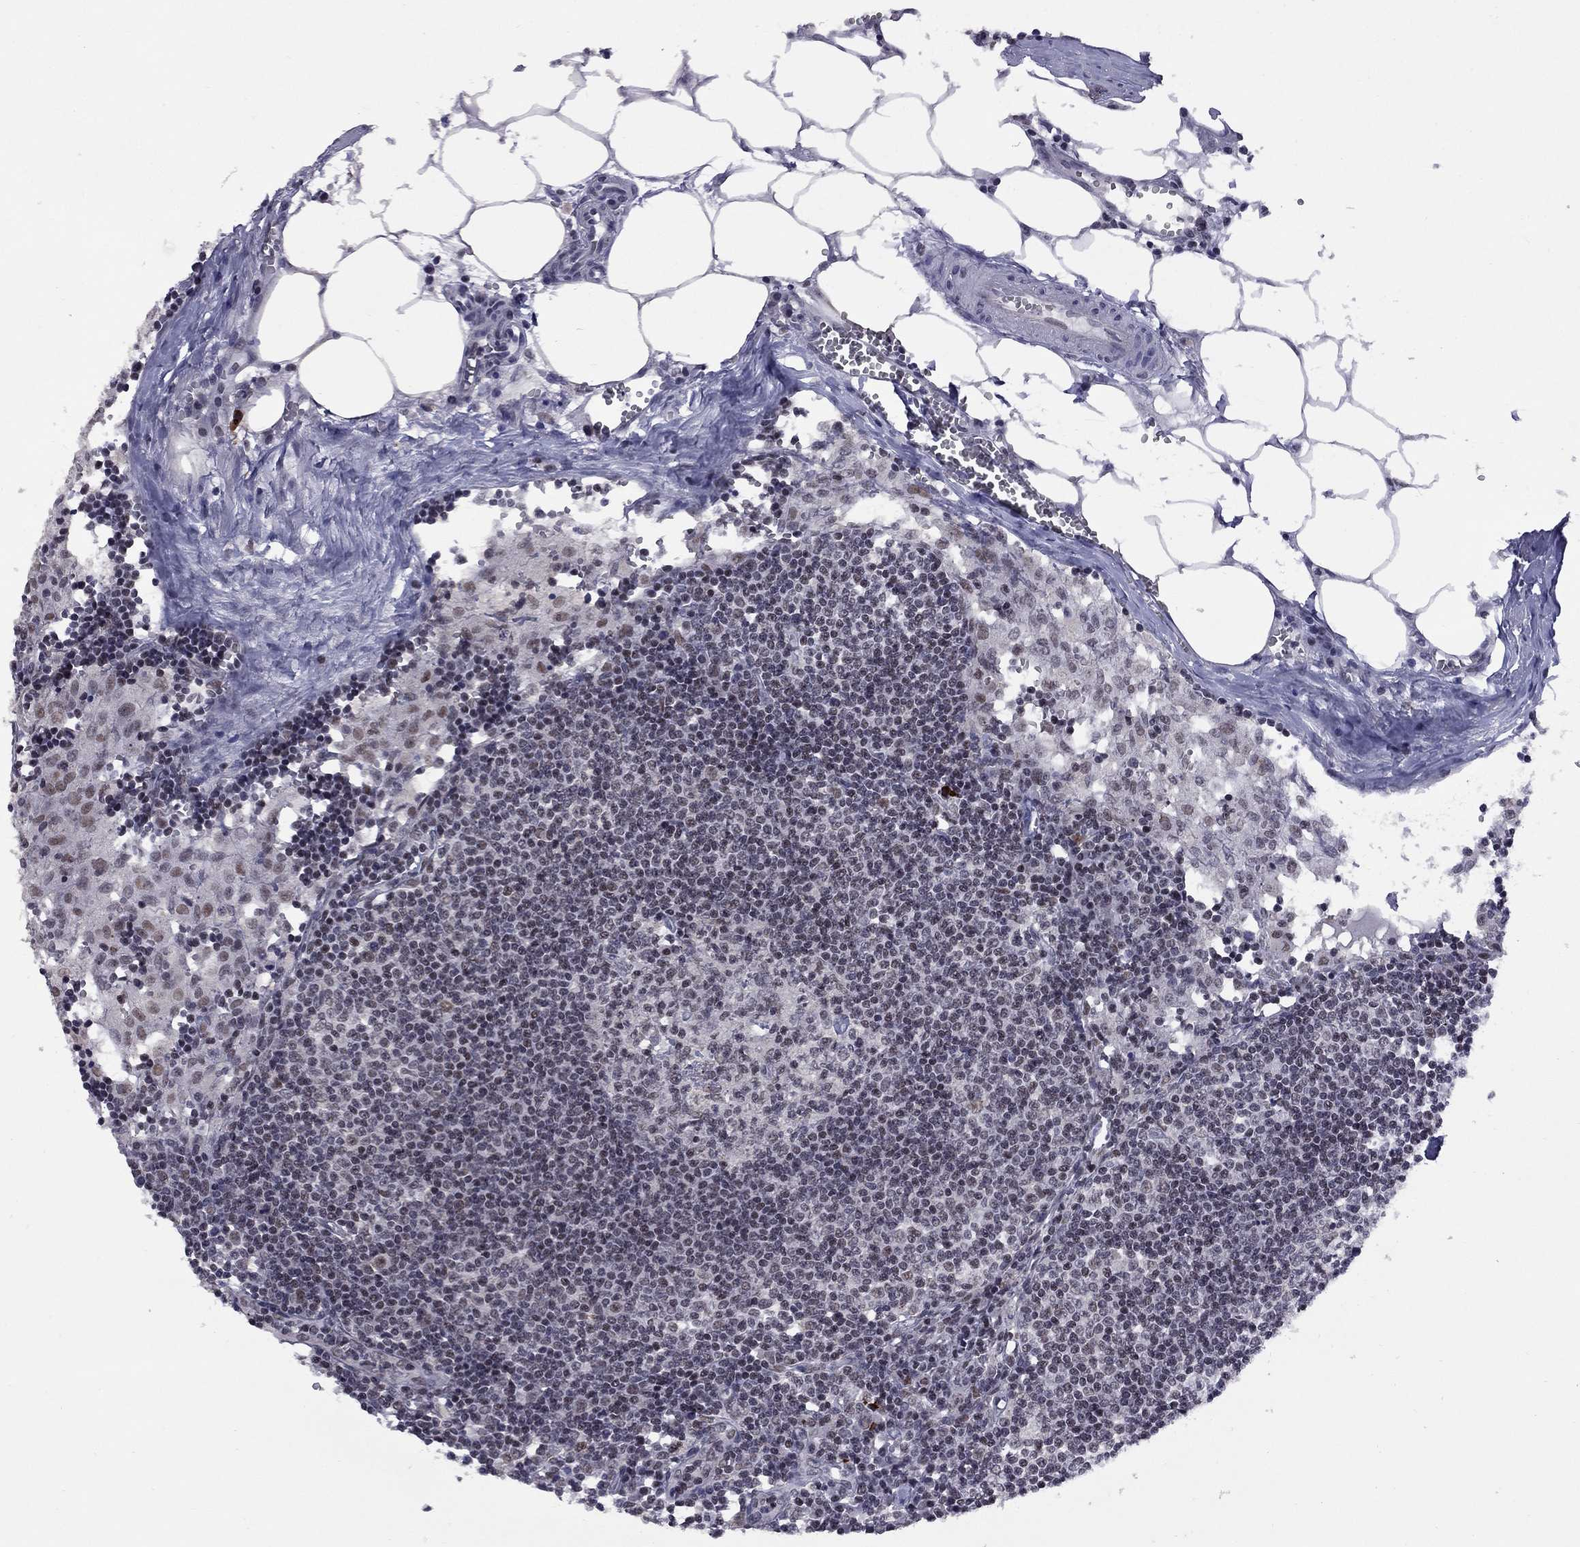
{"staining": {"intensity": "weak", "quantity": ">75%", "location": "nuclear"}, "tissue": "lymph node", "cell_type": "Germinal center cells", "image_type": "normal", "snomed": [{"axis": "morphology", "description": "Normal tissue, NOS"}, {"axis": "topography", "description": "Lymph node"}], "caption": "The histopathology image shows immunohistochemical staining of normal lymph node. There is weak nuclear staining is identified in approximately >75% of germinal center cells.", "gene": "TAF9", "patient": {"sex": "male", "age": 55}}